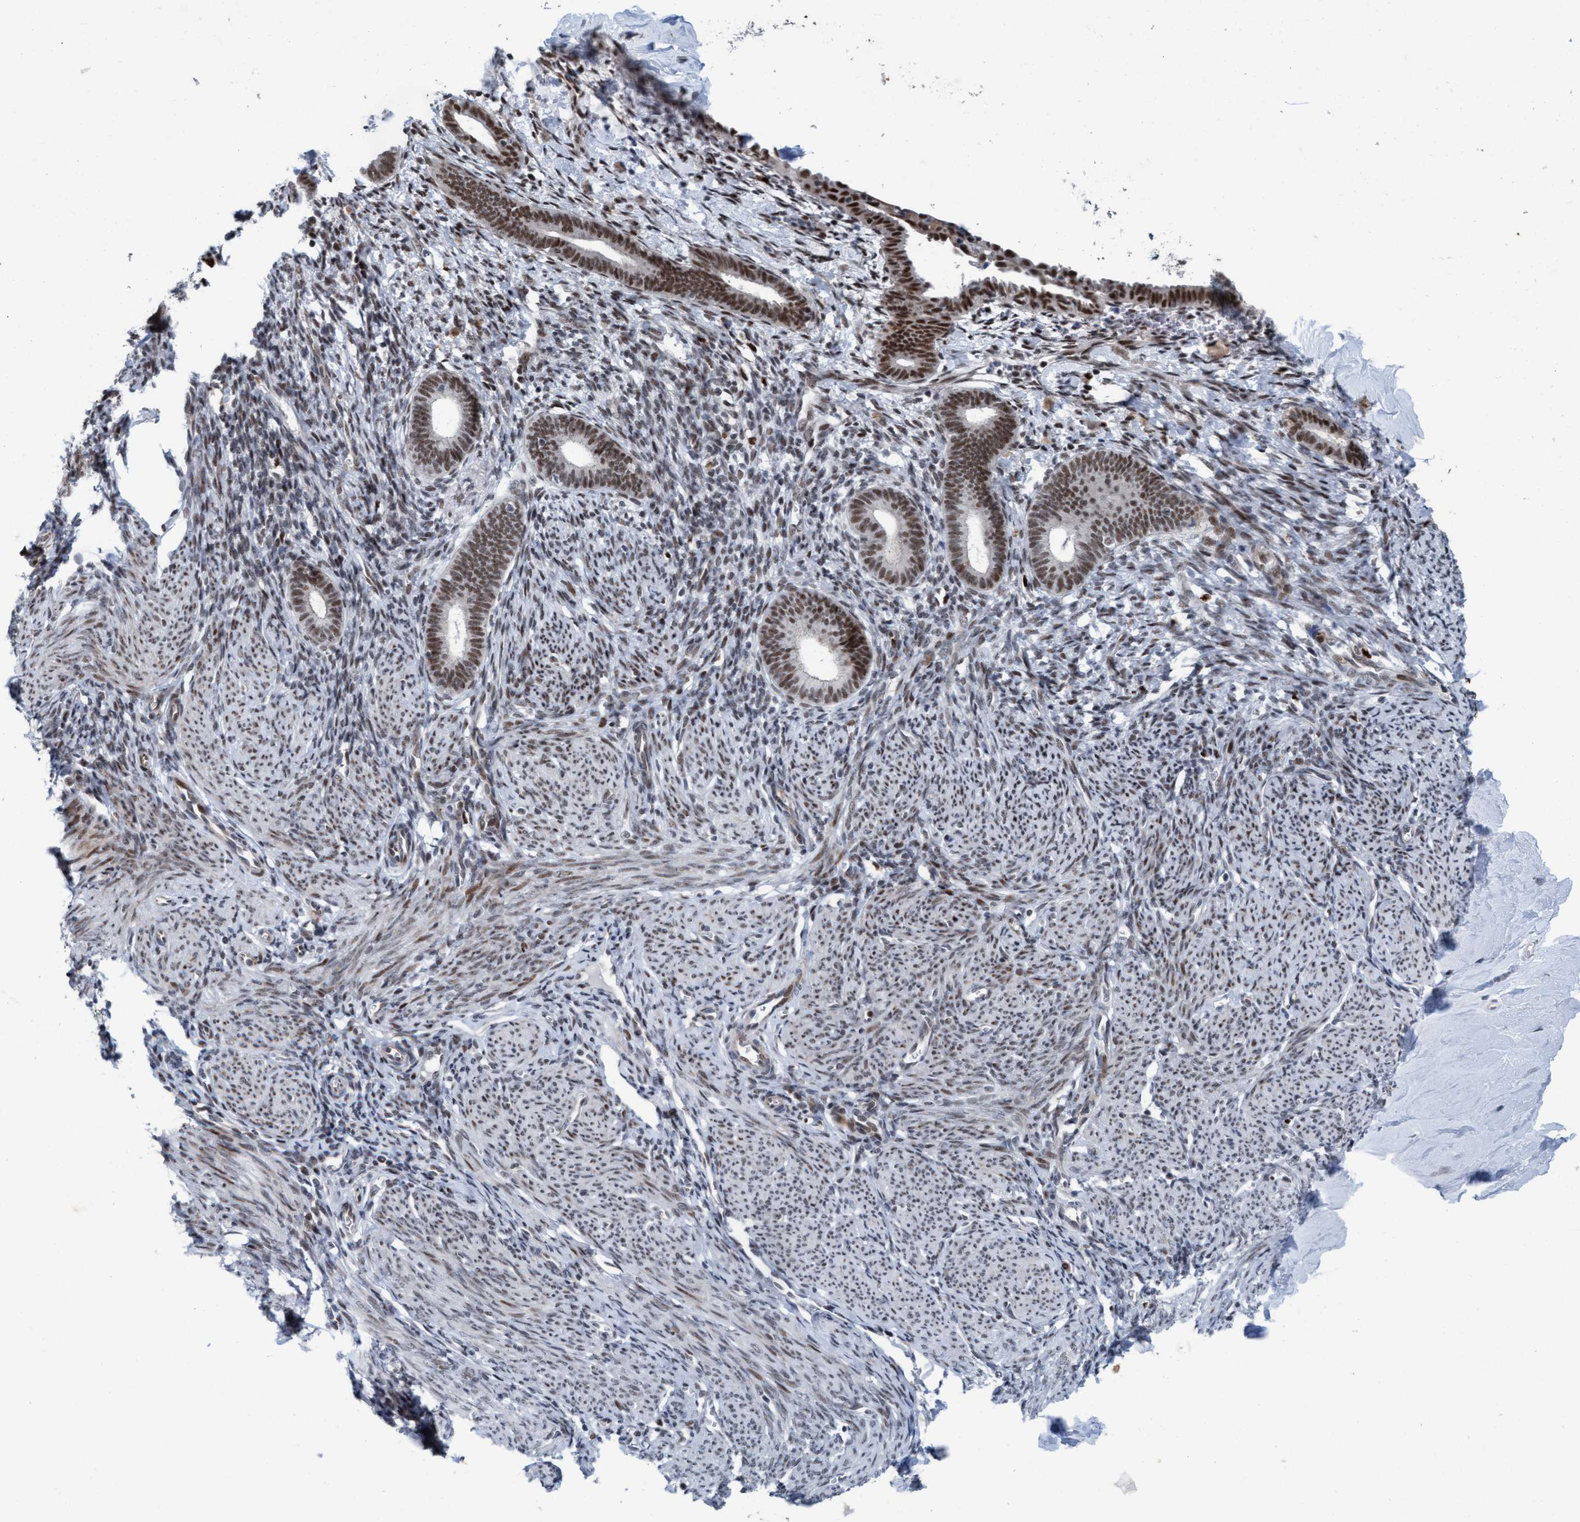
{"staining": {"intensity": "weak", "quantity": ">75%", "location": "nuclear"}, "tissue": "endometrium", "cell_type": "Cells in endometrial stroma", "image_type": "normal", "snomed": [{"axis": "morphology", "description": "Normal tissue, NOS"}, {"axis": "morphology", "description": "Adenocarcinoma, NOS"}, {"axis": "topography", "description": "Endometrium"}], "caption": "Benign endometrium reveals weak nuclear positivity in about >75% of cells in endometrial stroma, visualized by immunohistochemistry. Nuclei are stained in blue.", "gene": "CWC27", "patient": {"sex": "female", "age": 57}}